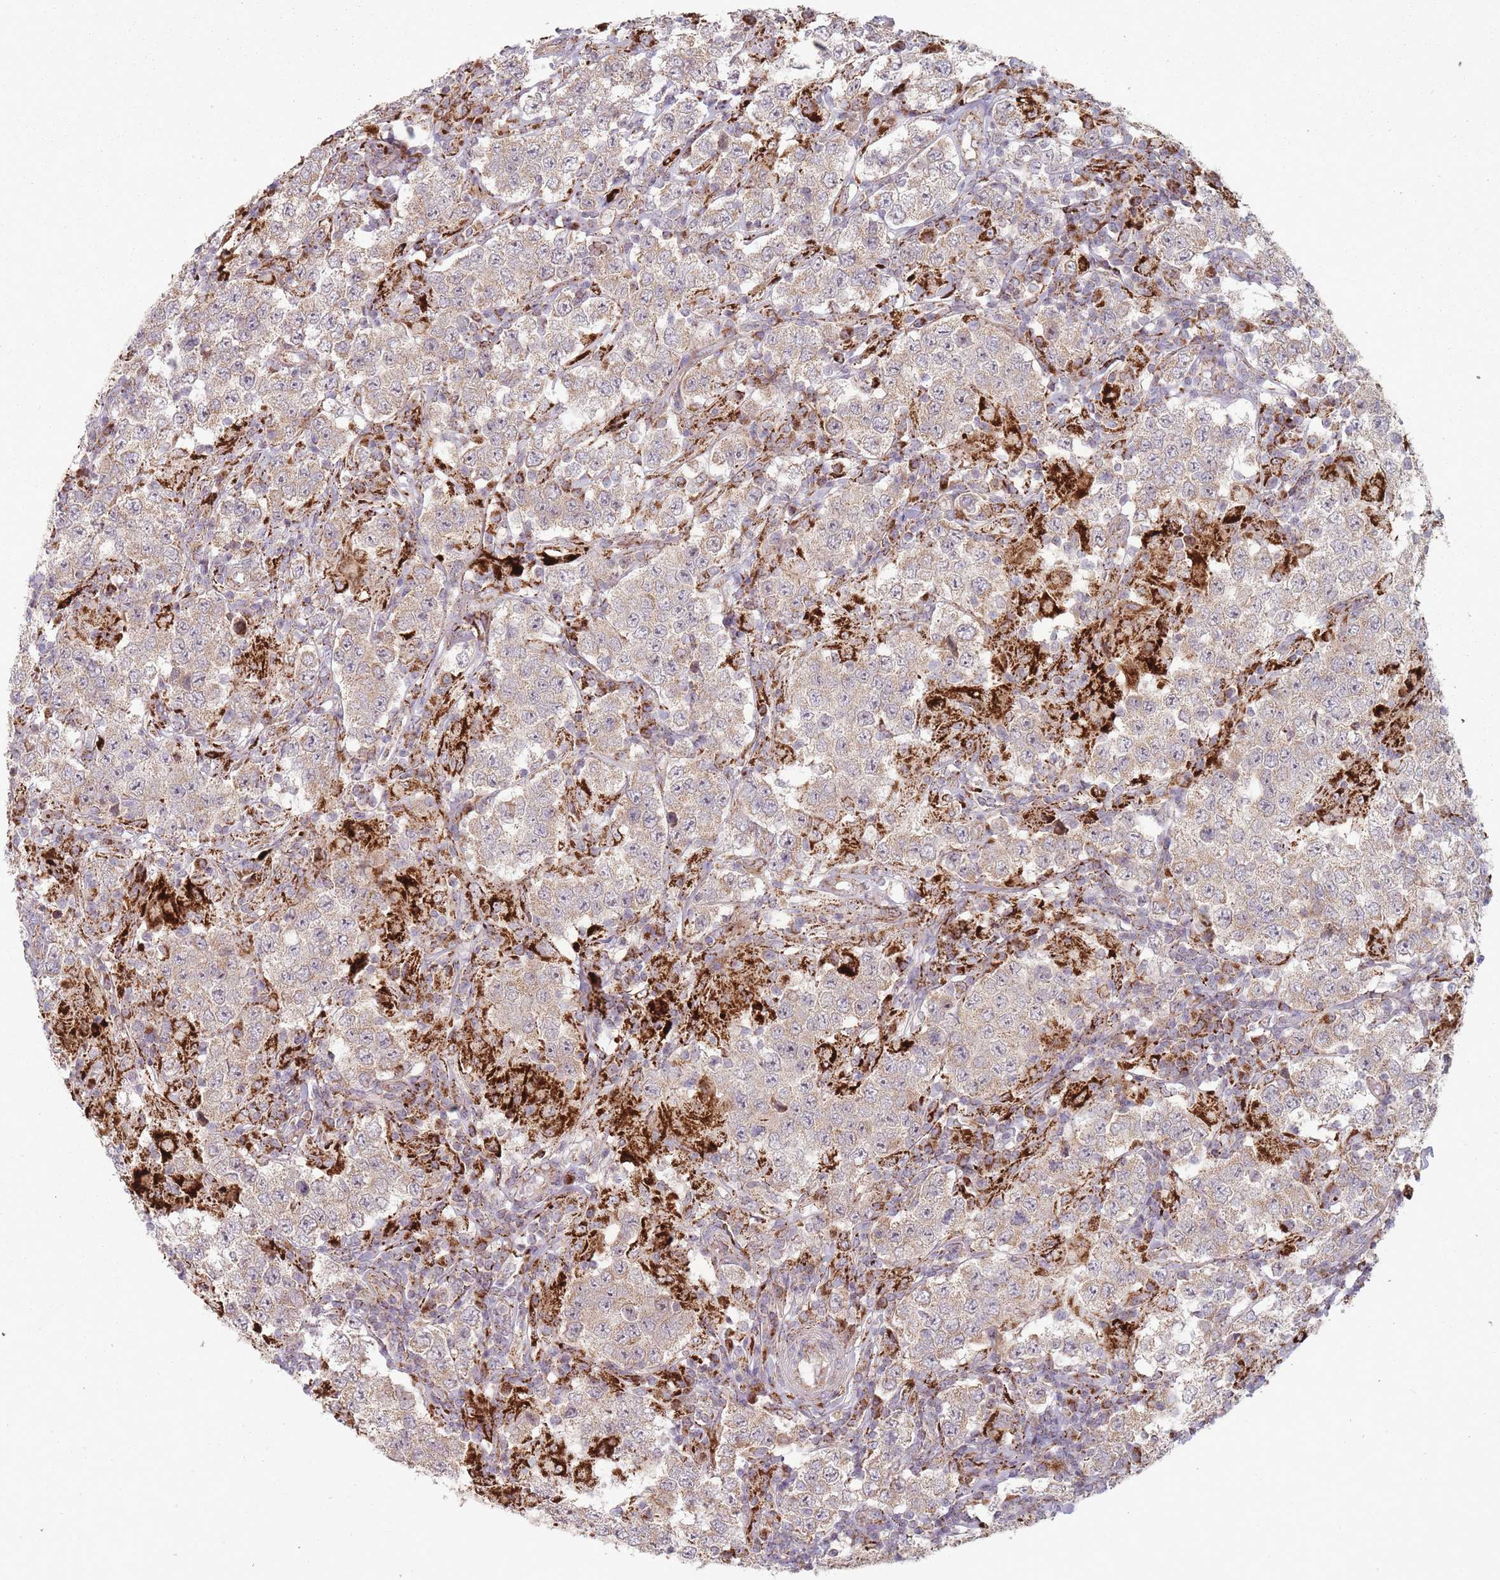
{"staining": {"intensity": "strong", "quantity": "<25%", "location": "cytoplasmic/membranous"}, "tissue": "testis cancer", "cell_type": "Tumor cells", "image_type": "cancer", "snomed": [{"axis": "morphology", "description": "Seminoma, NOS"}, {"axis": "morphology", "description": "Carcinoma, Embryonal, NOS"}, {"axis": "topography", "description": "Testis"}], "caption": "Strong cytoplasmic/membranous expression for a protein is appreciated in approximately <25% of tumor cells of testis embryonal carcinoma using IHC.", "gene": "OR10Q1", "patient": {"sex": "male", "age": 41}}